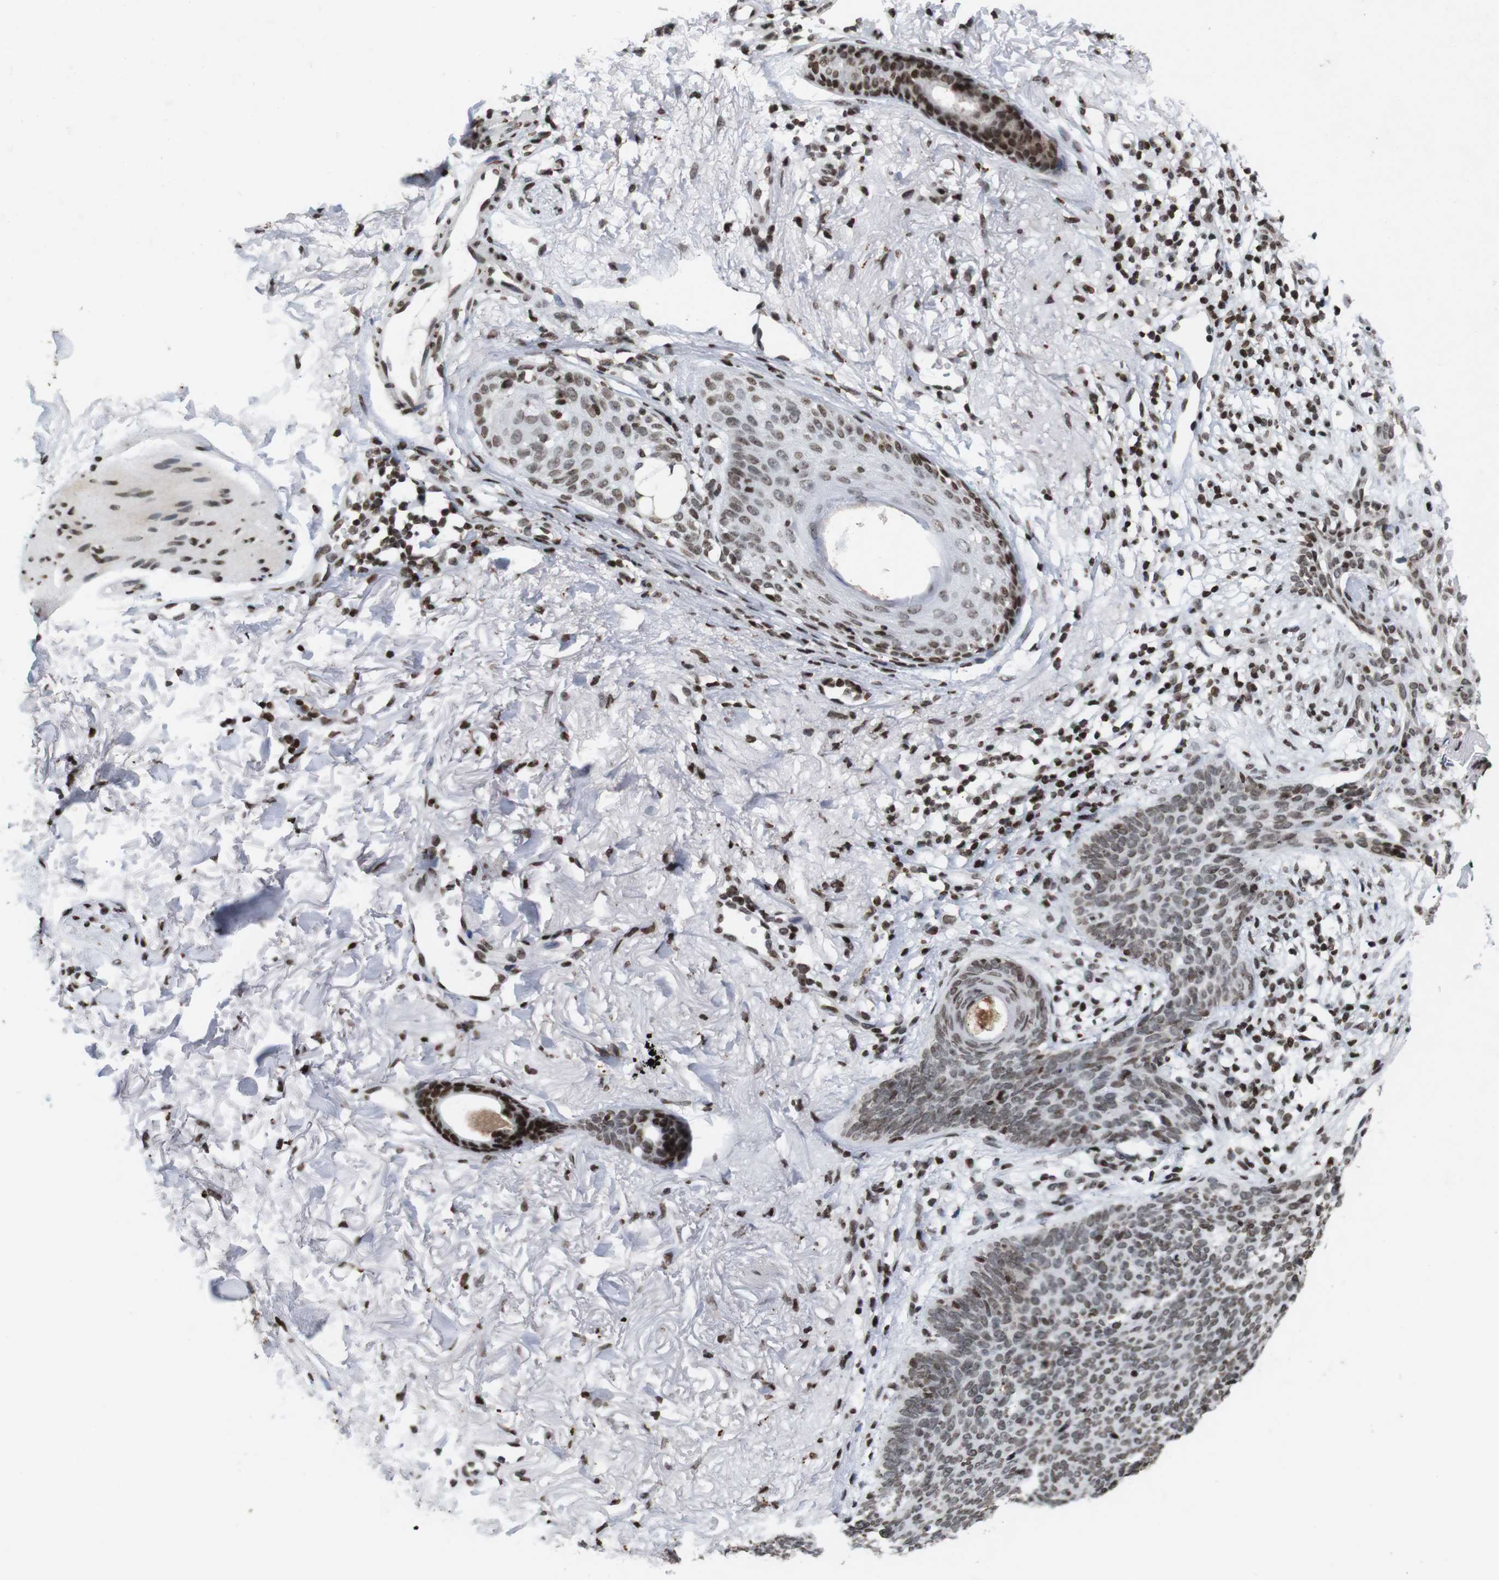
{"staining": {"intensity": "weak", "quantity": ">75%", "location": "nuclear"}, "tissue": "skin cancer", "cell_type": "Tumor cells", "image_type": "cancer", "snomed": [{"axis": "morphology", "description": "Normal tissue, NOS"}, {"axis": "morphology", "description": "Basal cell carcinoma"}, {"axis": "topography", "description": "Skin"}], "caption": "Immunohistochemistry of human skin basal cell carcinoma exhibits low levels of weak nuclear staining in approximately >75% of tumor cells.", "gene": "MAGEH1", "patient": {"sex": "female", "age": 70}}